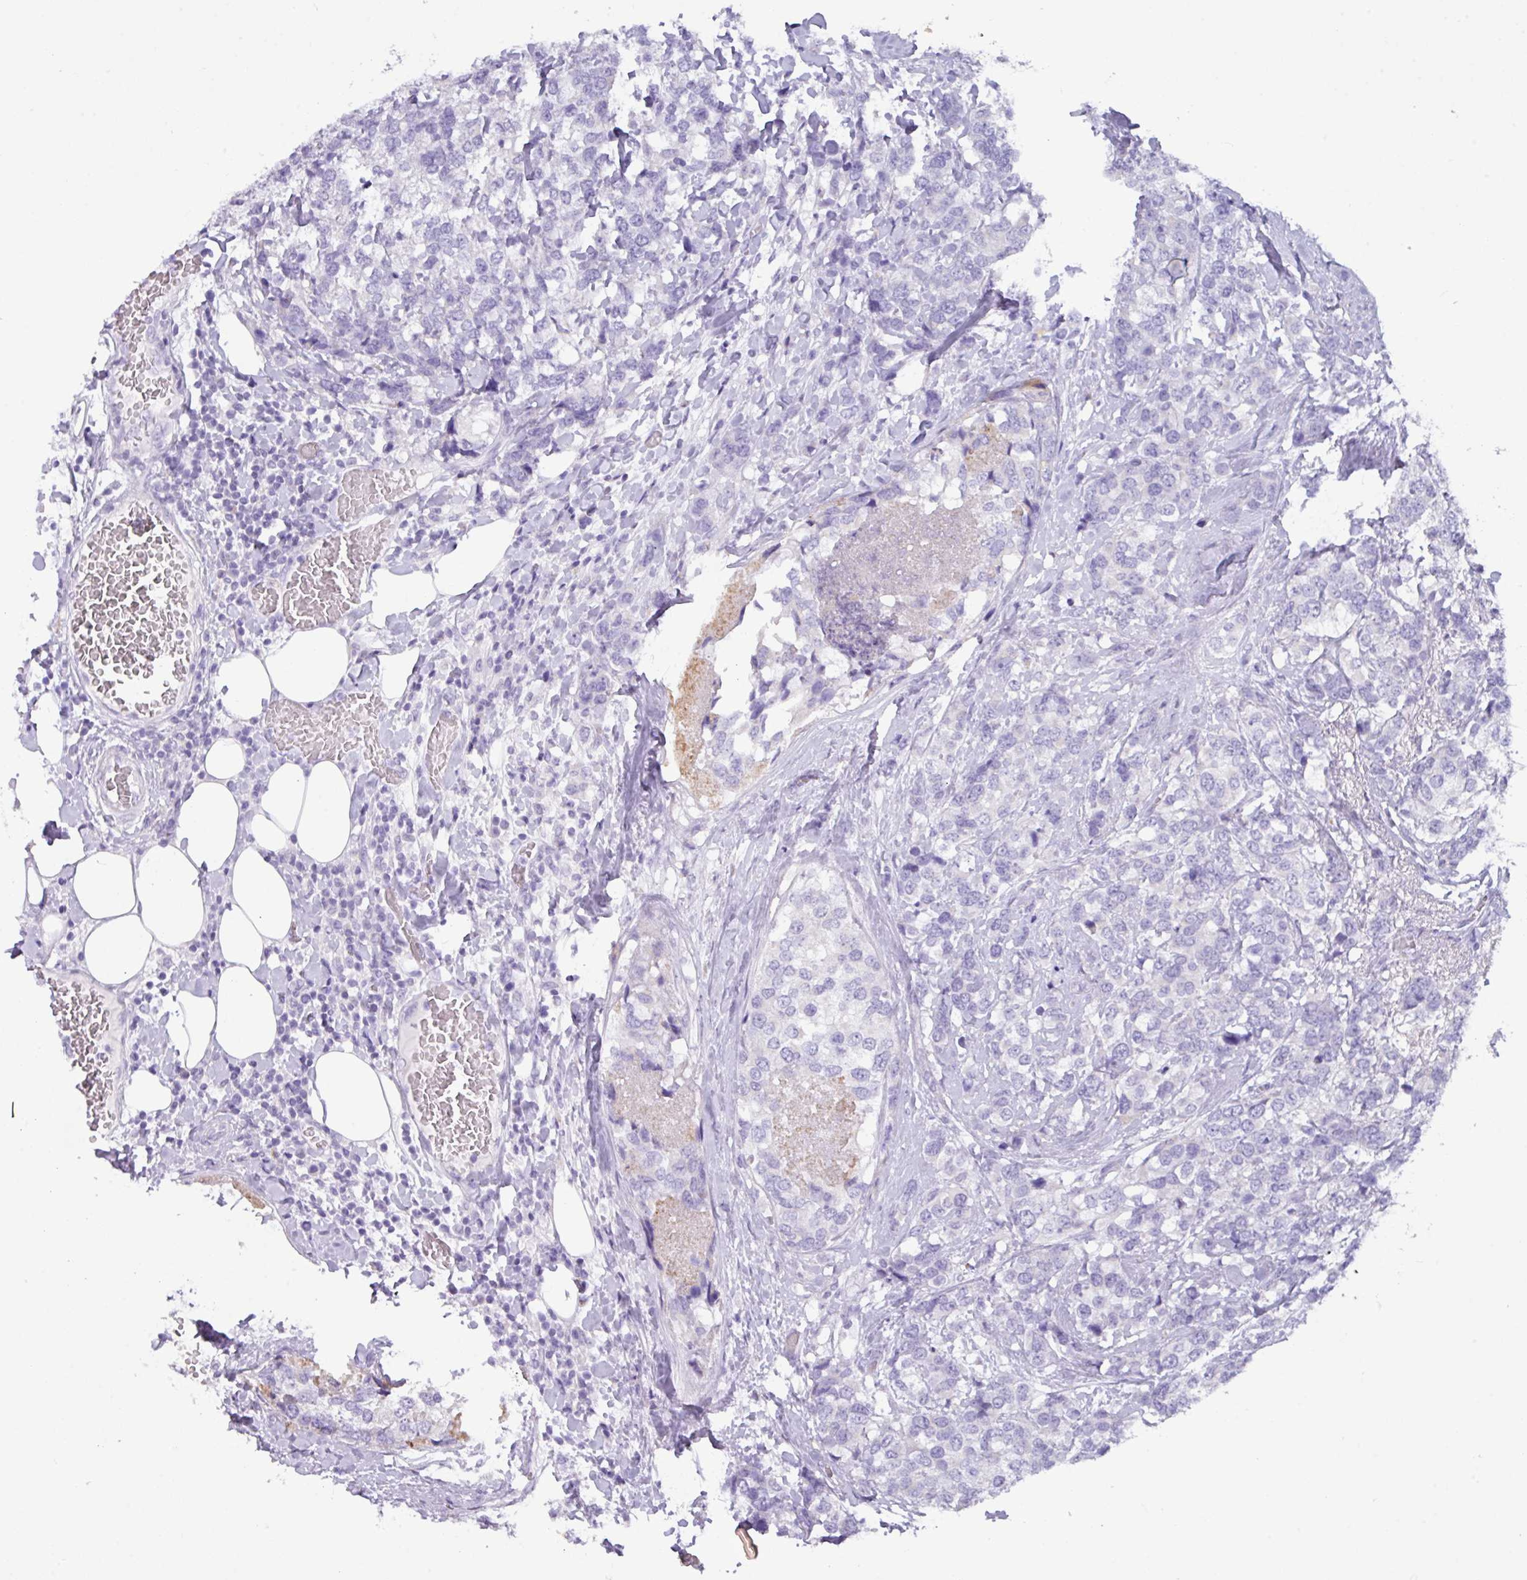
{"staining": {"intensity": "negative", "quantity": "none", "location": "none"}, "tissue": "breast cancer", "cell_type": "Tumor cells", "image_type": "cancer", "snomed": [{"axis": "morphology", "description": "Lobular carcinoma"}, {"axis": "topography", "description": "Breast"}], "caption": "Breast lobular carcinoma was stained to show a protein in brown. There is no significant expression in tumor cells.", "gene": "NCCRP1", "patient": {"sex": "female", "age": 59}}